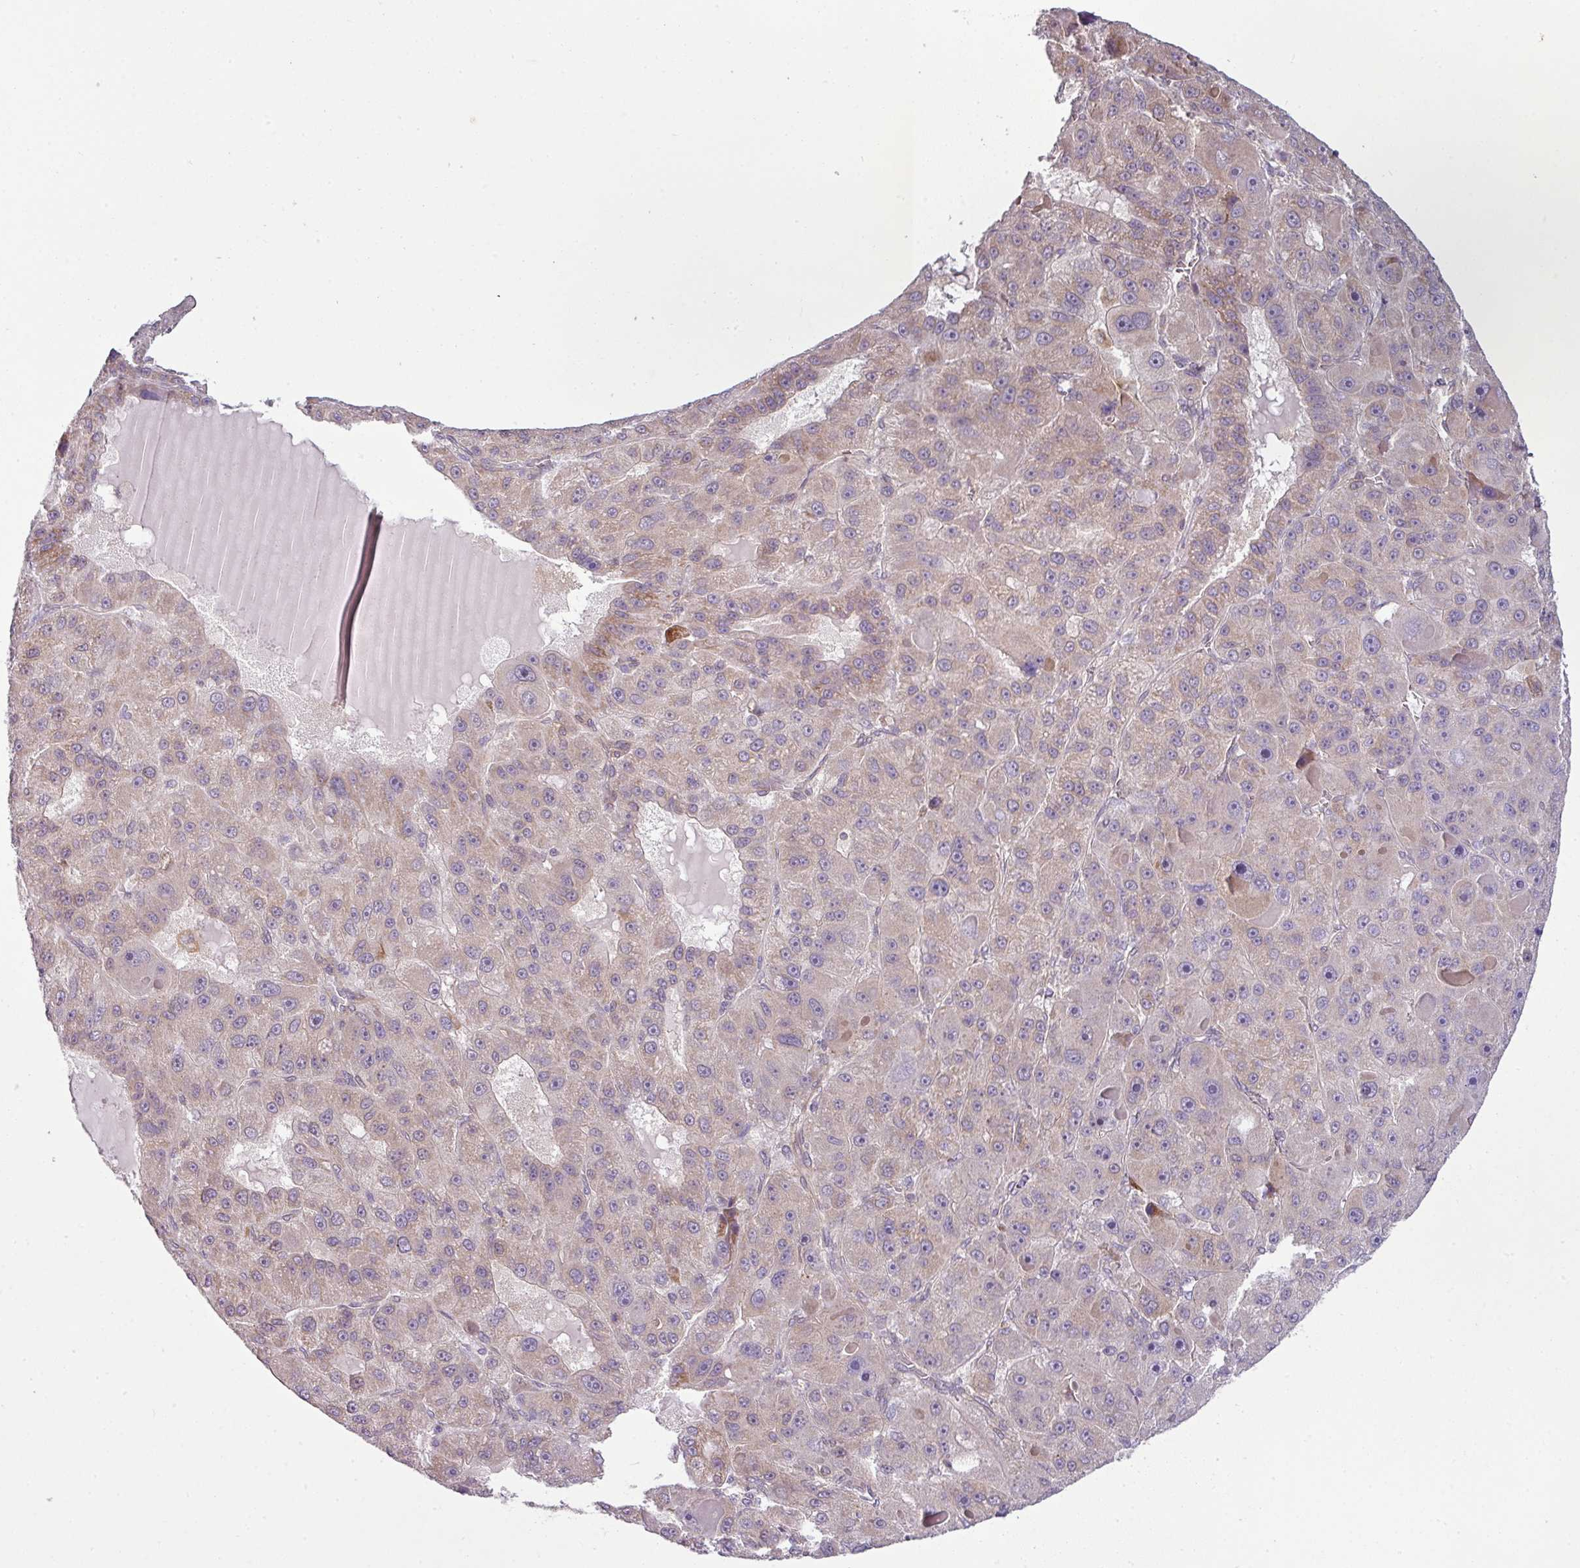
{"staining": {"intensity": "weak", "quantity": "25%-75%", "location": "cytoplasmic/membranous"}, "tissue": "liver cancer", "cell_type": "Tumor cells", "image_type": "cancer", "snomed": [{"axis": "morphology", "description": "Carcinoma, Hepatocellular, NOS"}, {"axis": "topography", "description": "Liver"}], "caption": "Immunohistochemistry (DAB) staining of liver hepatocellular carcinoma demonstrates weak cytoplasmic/membranous protein positivity in approximately 25%-75% of tumor cells.", "gene": "DERPC", "patient": {"sex": "male", "age": 76}}